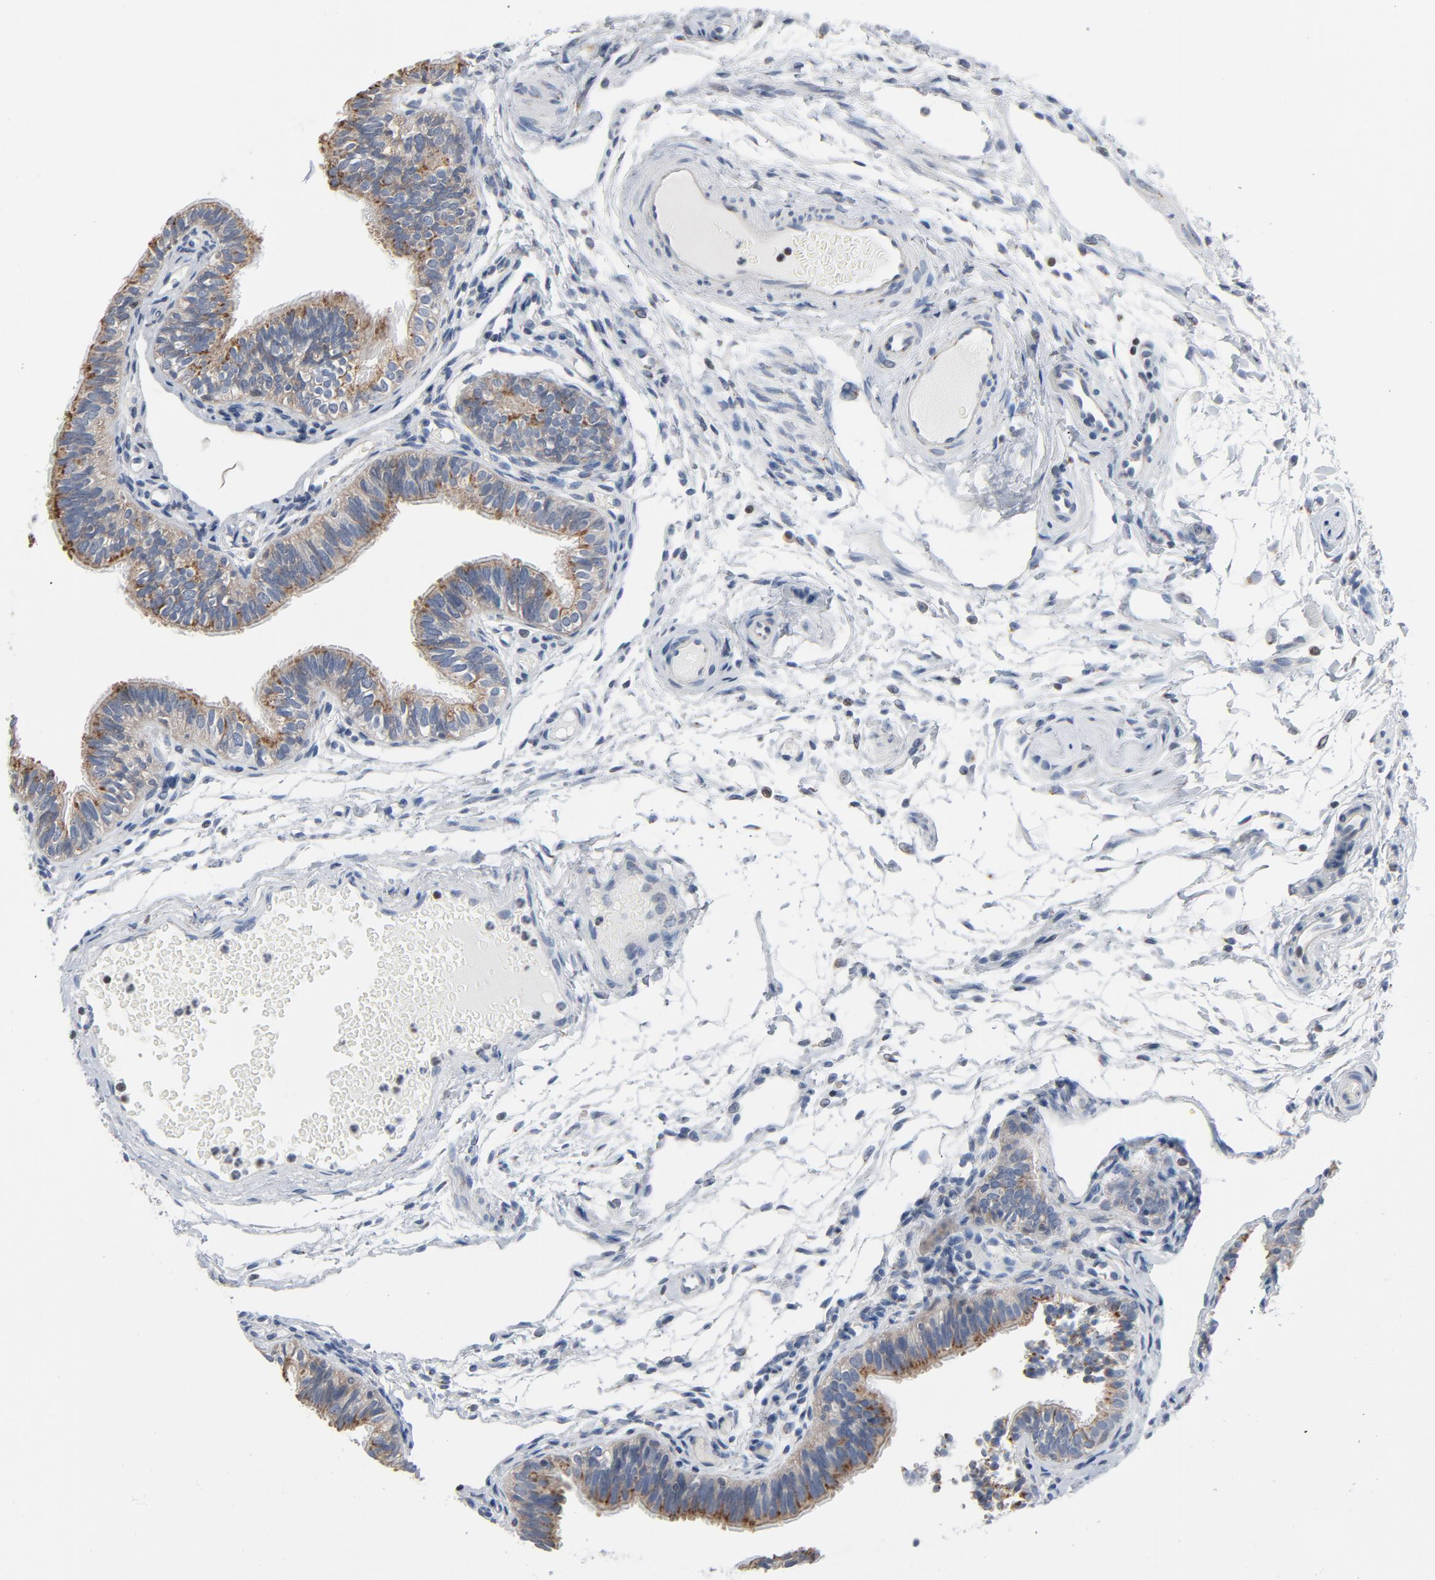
{"staining": {"intensity": "moderate", "quantity": ">75%", "location": "cytoplasmic/membranous"}, "tissue": "fallopian tube", "cell_type": "Glandular cells", "image_type": "normal", "snomed": [{"axis": "morphology", "description": "Normal tissue, NOS"}, {"axis": "morphology", "description": "Dermoid, NOS"}, {"axis": "topography", "description": "Fallopian tube"}], "caption": "Protein expression analysis of unremarkable human fallopian tube reveals moderate cytoplasmic/membranous positivity in approximately >75% of glandular cells. (DAB (3,3'-diaminobenzidine) = brown stain, brightfield microscopy at high magnification).", "gene": "YIPF6", "patient": {"sex": "female", "age": 33}}